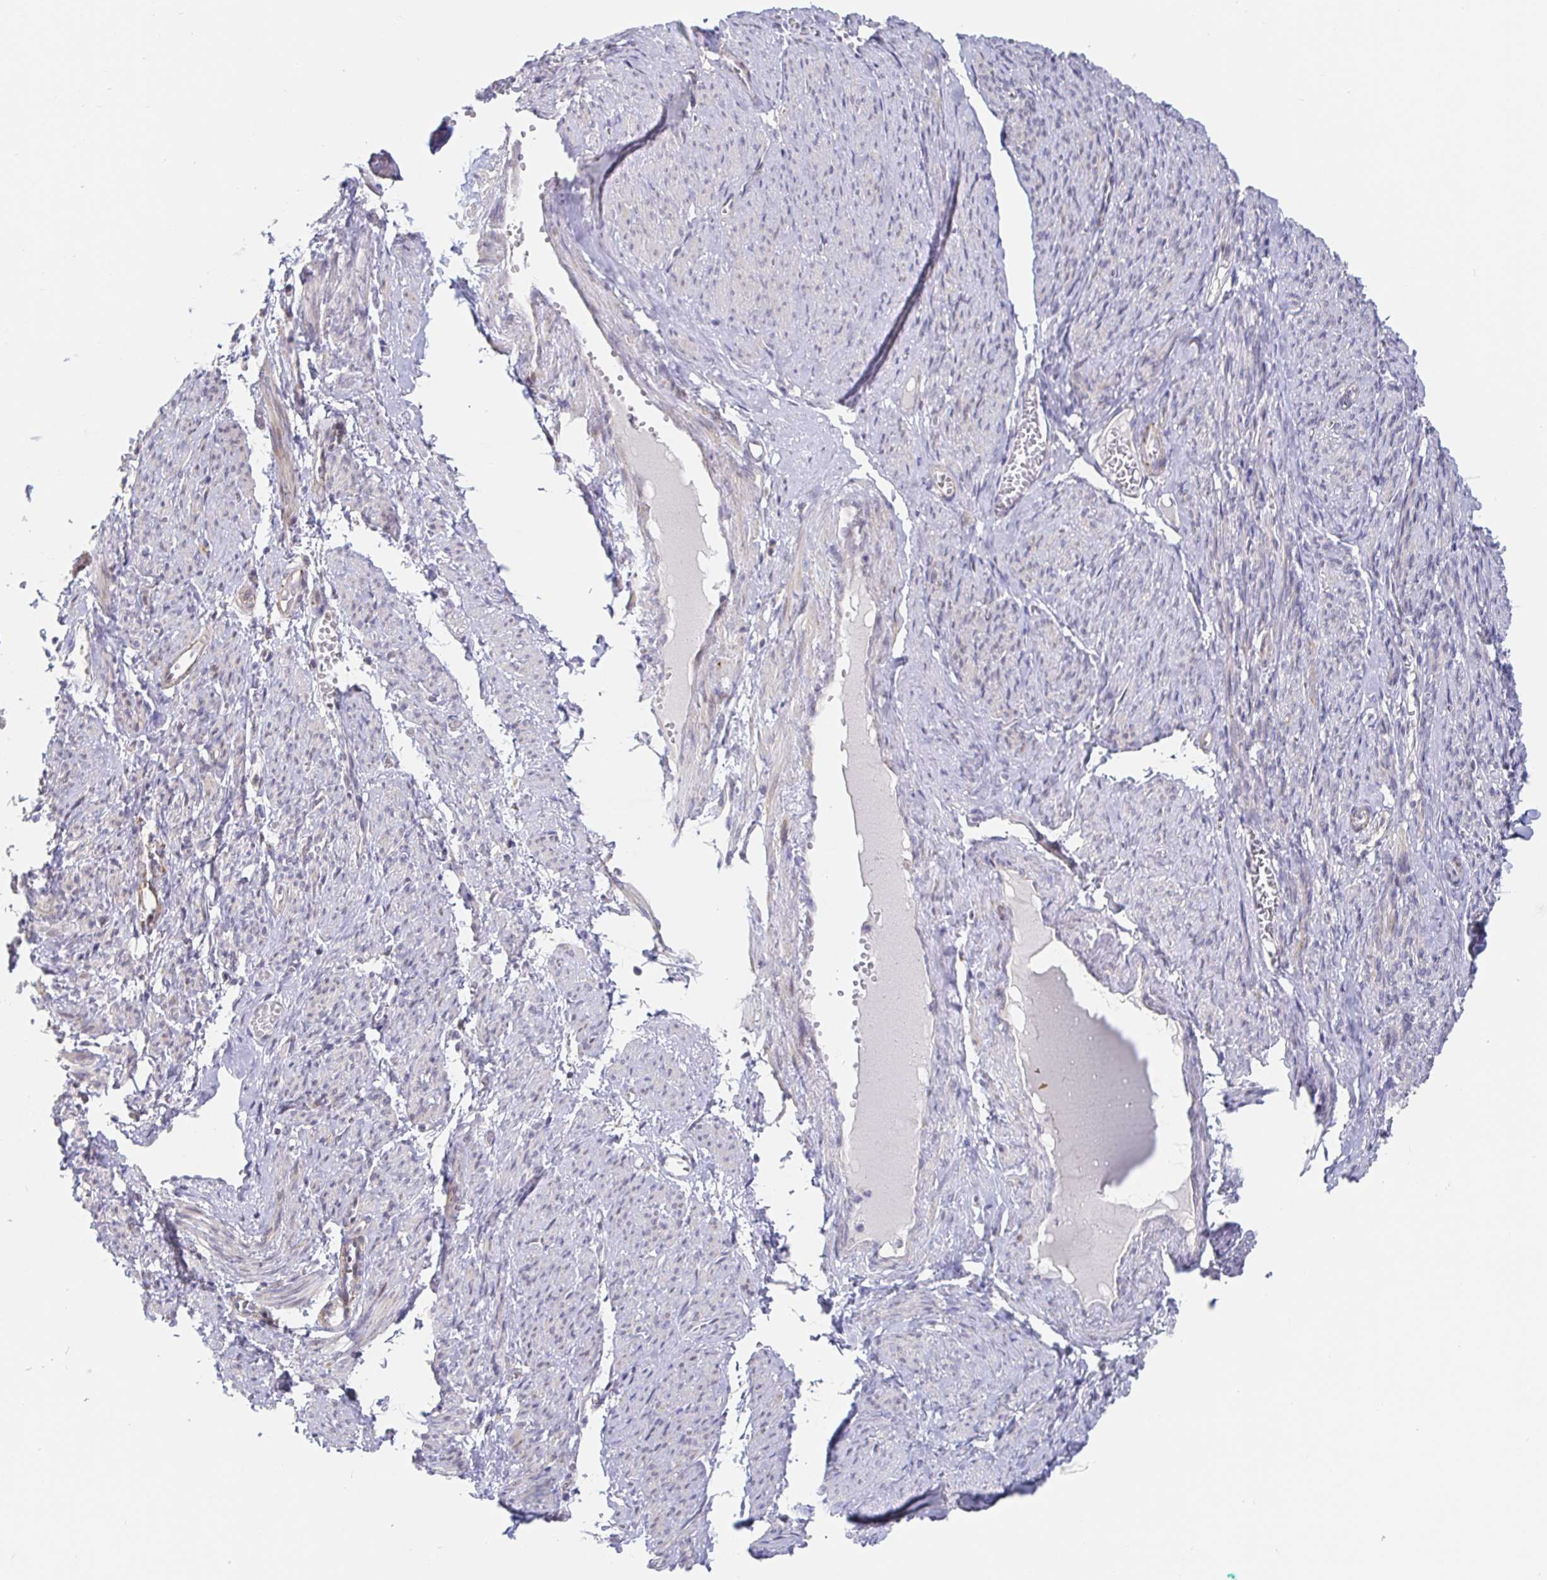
{"staining": {"intensity": "negative", "quantity": "none", "location": "none"}, "tissue": "smooth muscle", "cell_type": "Smooth muscle cells", "image_type": "normal", "snomed": [{"axis": "morphology", "description": "Normal tissue, NOS"}, {"axis": "topography", "description": "Smooth muscle"}], "caption": "This photomicrograph is of normal smooth muscle stained with IHC to label a protein in brown with the nuclei are counter-stained blue. There is no positivity in smooth muscle cells. (Brightfield microscopy of DAB IHC at high magnification).", "gene": "CIT", "patient": {"sex": "female", "age": 65}}